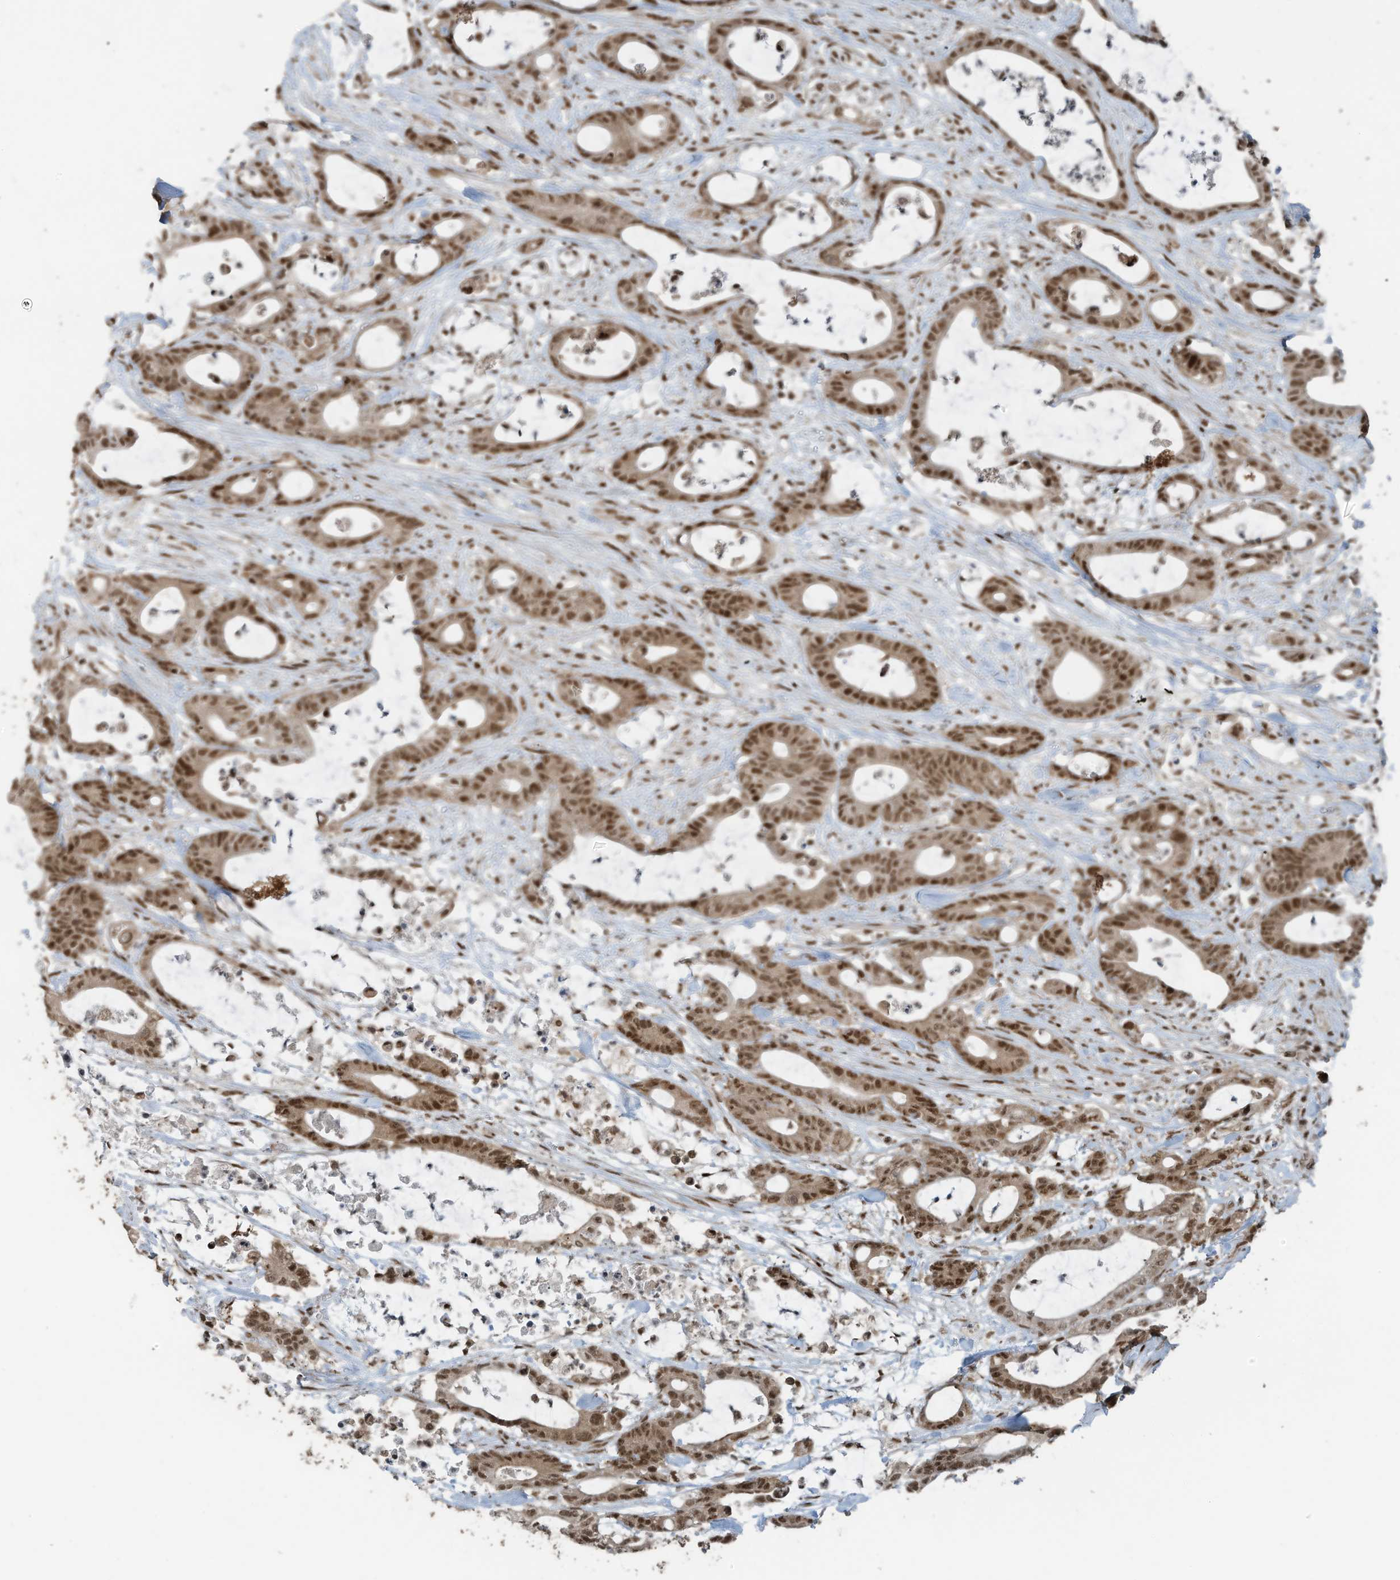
{"staining": {"intensity": "moderate", "quantity": ">75%", "location": "cytoplasmic/membranous,nuclear"}, "tissue": "colorectal cancer", "cell_type": "Tumor cells", "image_type": "cancer", "snomed": [{"axis": "morphology", "description": "Adenocarcinoma, NOS"}, {"axis": "topography", "description": "Colon"}], "caption": "IHC histopathology image of neoplastic tissue: adenocarcinoma (colorectal) stained using IHC exhibits medium levels of moderate protein expression localized specifically in the cytoplasmic/membranous and nuclear of tumor cells, appearing as a cytoplasmic/membranous and nuclear brown color.", "gene": "PCNP", "patient": {"sex": "female", "age": 84}}